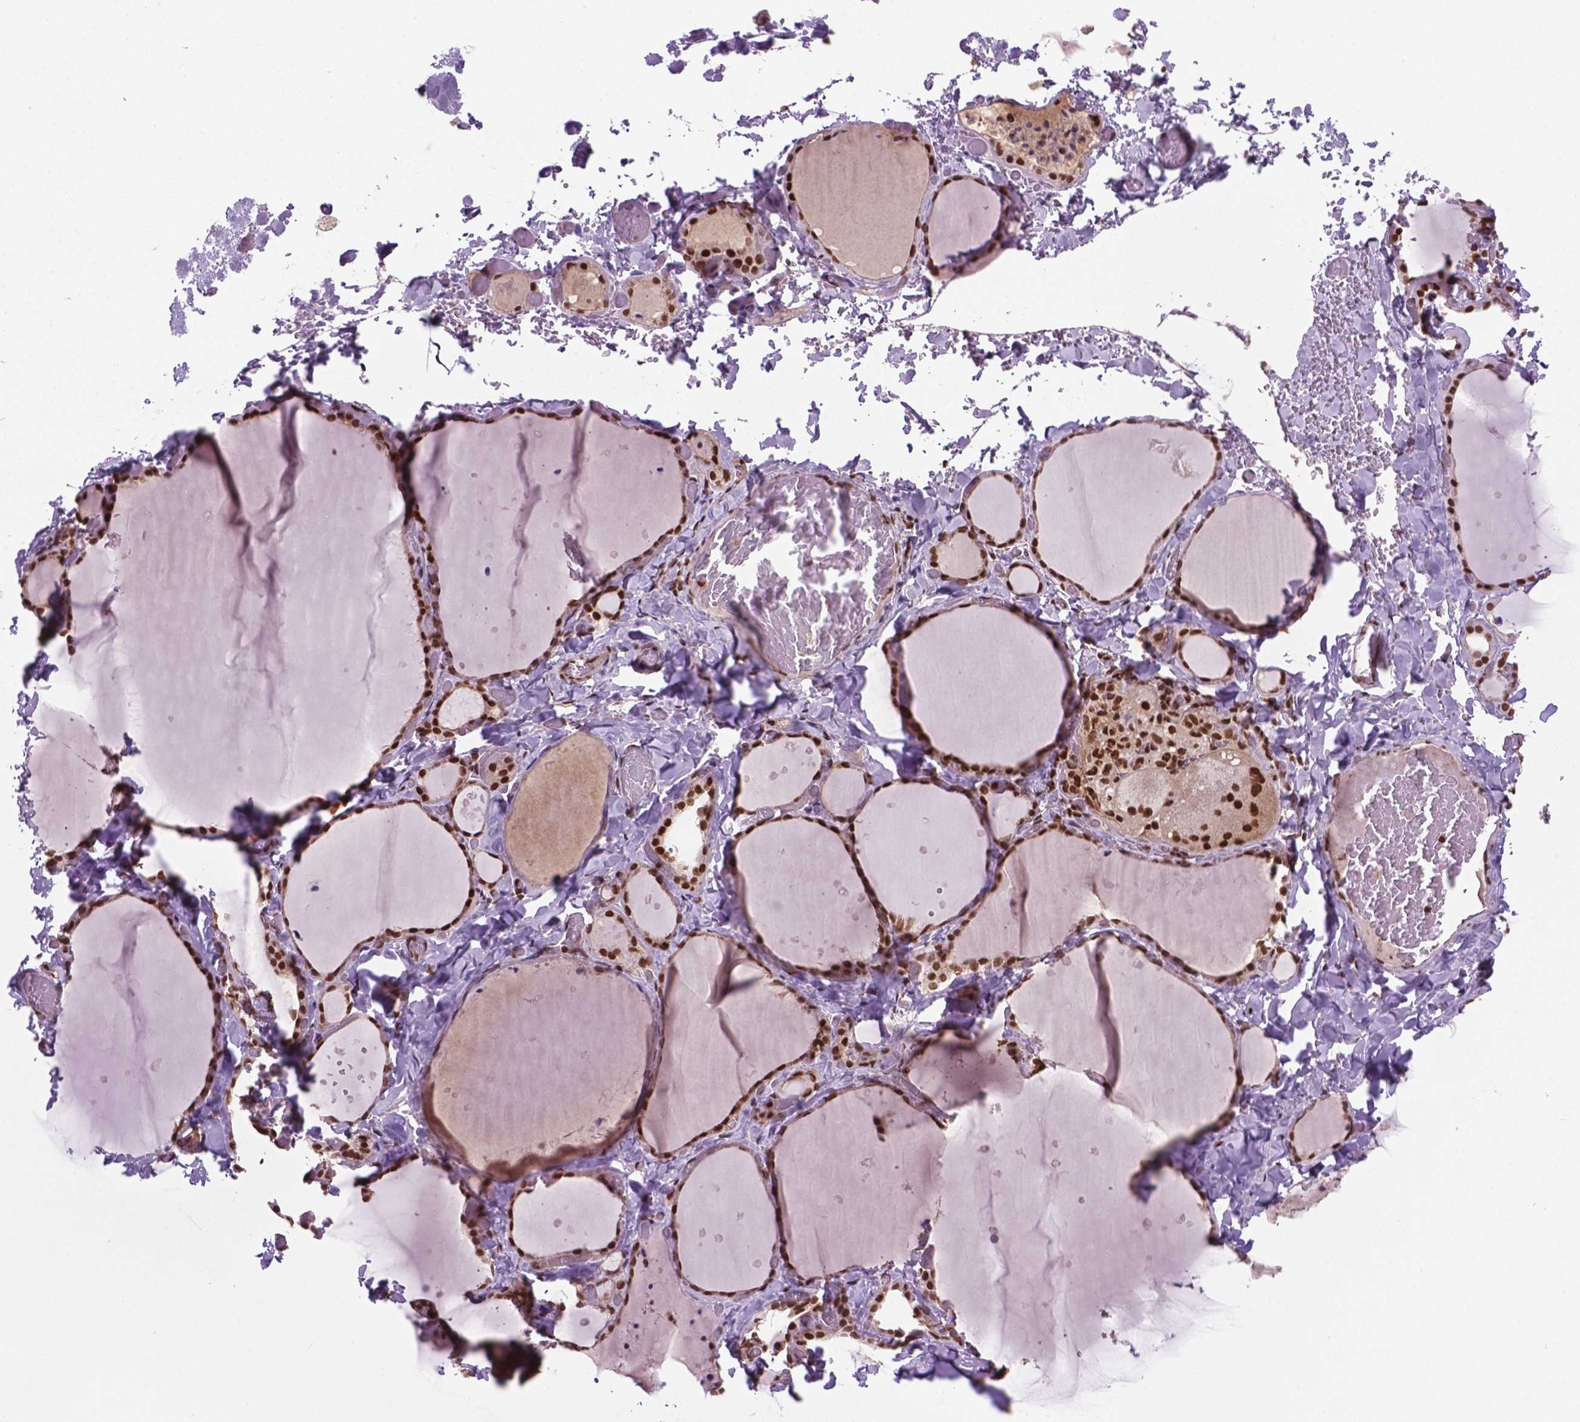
{"staining": {"intensity": "strong", "quantity": ">75%", "location": "nuclear"}, "tissue": "thyroid gland", "cell_type": "Glandular cells", "image_type": "normal", "snomed": [{"axis": "morphology", "description": "Normal tissue, NOS"}, {"axis": "topography", "description": "Thyroid gland"}], "caption": "Immunohistochemistry (DAB (3,3'-diaminobenzidine)) staining of normal thyroid gland displays strong nuclear protein positivity in about >75% of glandular cells. The protein of interest is stained brown, and the nuclei are stained in blue (DAB IHC with brightfield microscopy, high magnification).", "gene": "SIRT6", "patient": {"sex": "female", "age": 36}}